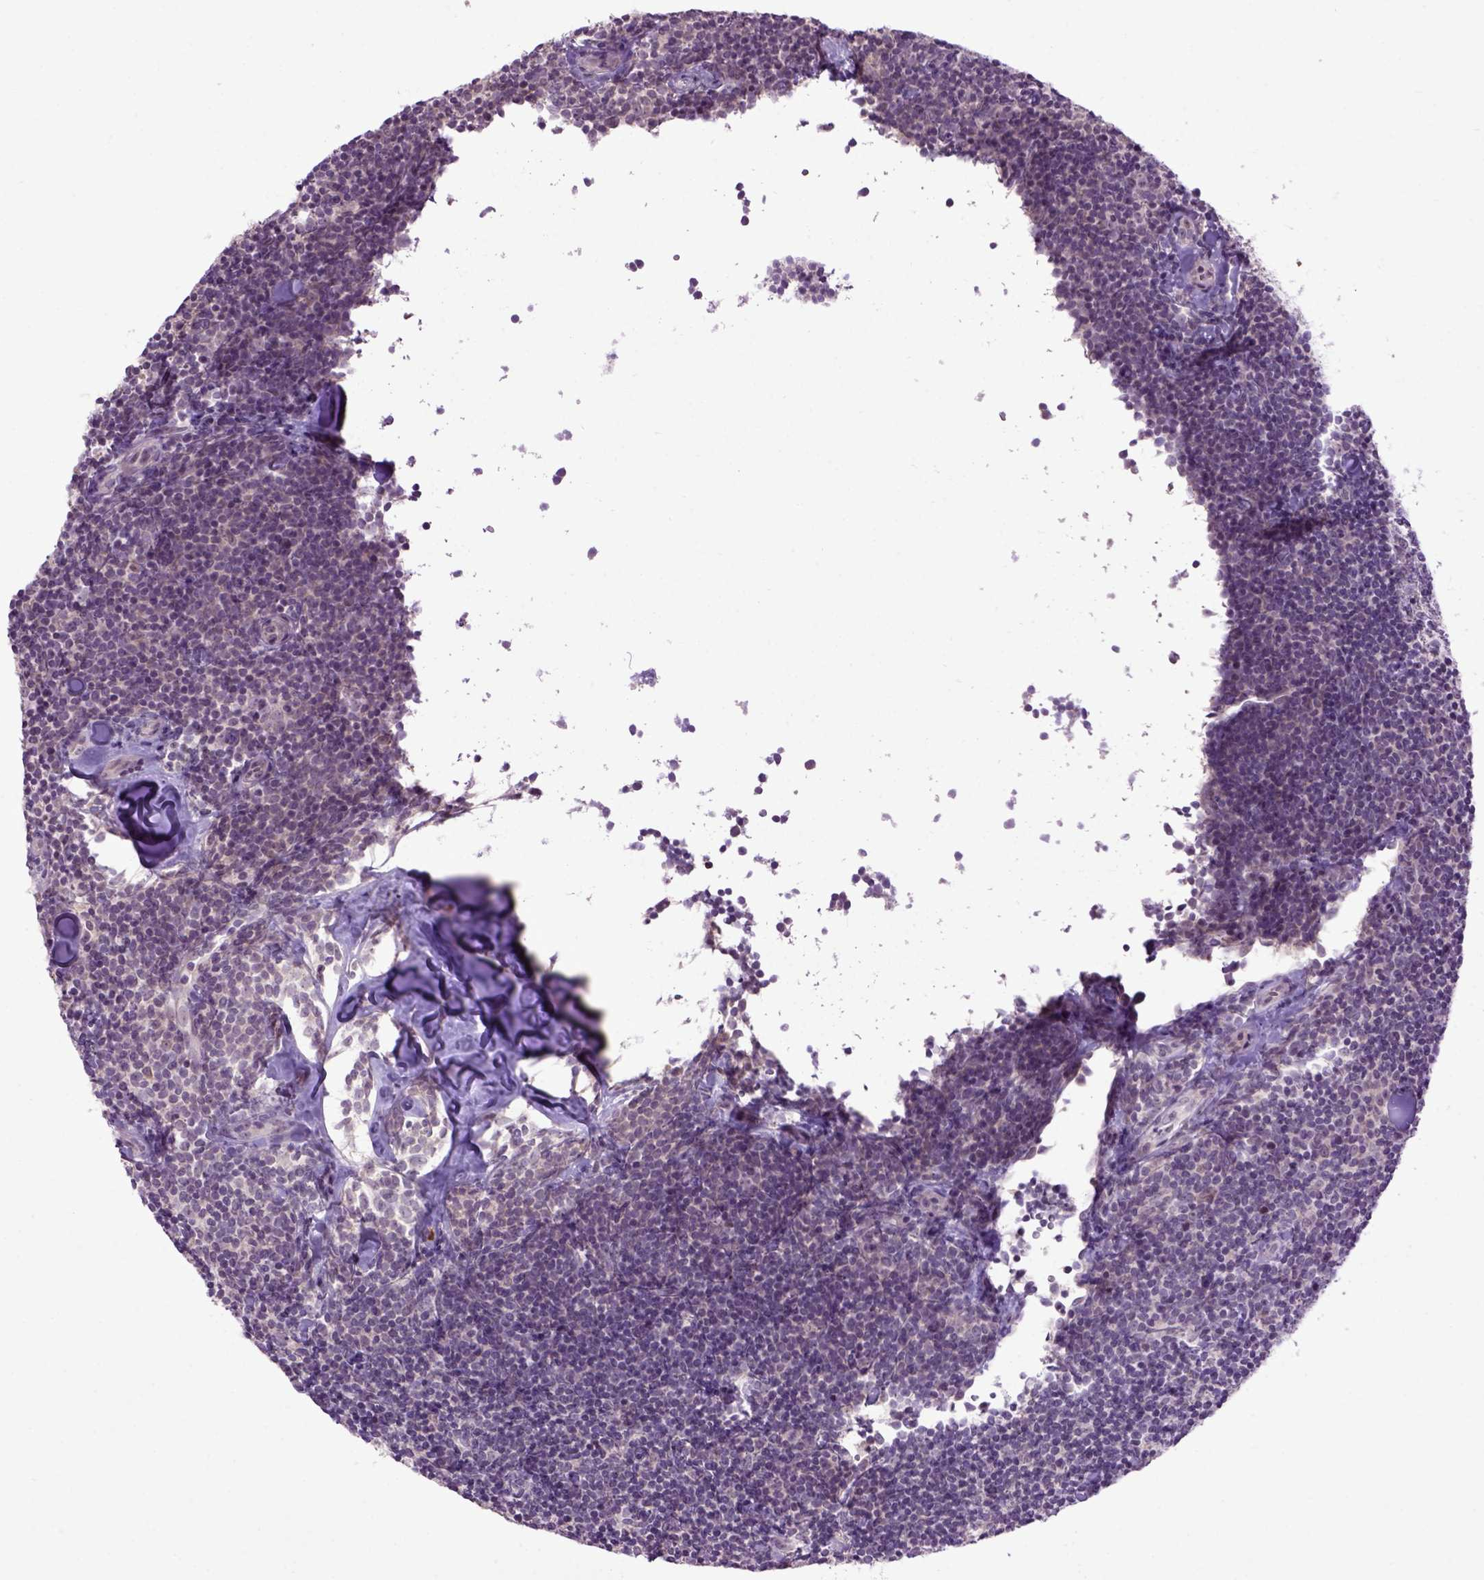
{"staining": {"intensity": "negative", "quantity": "none", "location": "none"}, "tissue": "lymphoma", "cell_type": "Tumor cells", "image_type": "cancer", "snomed": [{"axis": "morphology", "description": "Malignant lymphoma, non-Hodgkin's type, Low grade"}, {"axis": "topography", "description": "Lymph node"}], "caption": "Immunohistochemistry of malignant lymphoma, non-Hodgkin's type (low-grade) exhibits no expression in tumor cells. (Stains: DAB immunohistochemistry (IHC) with hematoxylin counter stain, Microscopy: brightfield microscopy at high magnification).", "gene": "EMILIN3", "patient": {"sex": "female", "age": 56}}